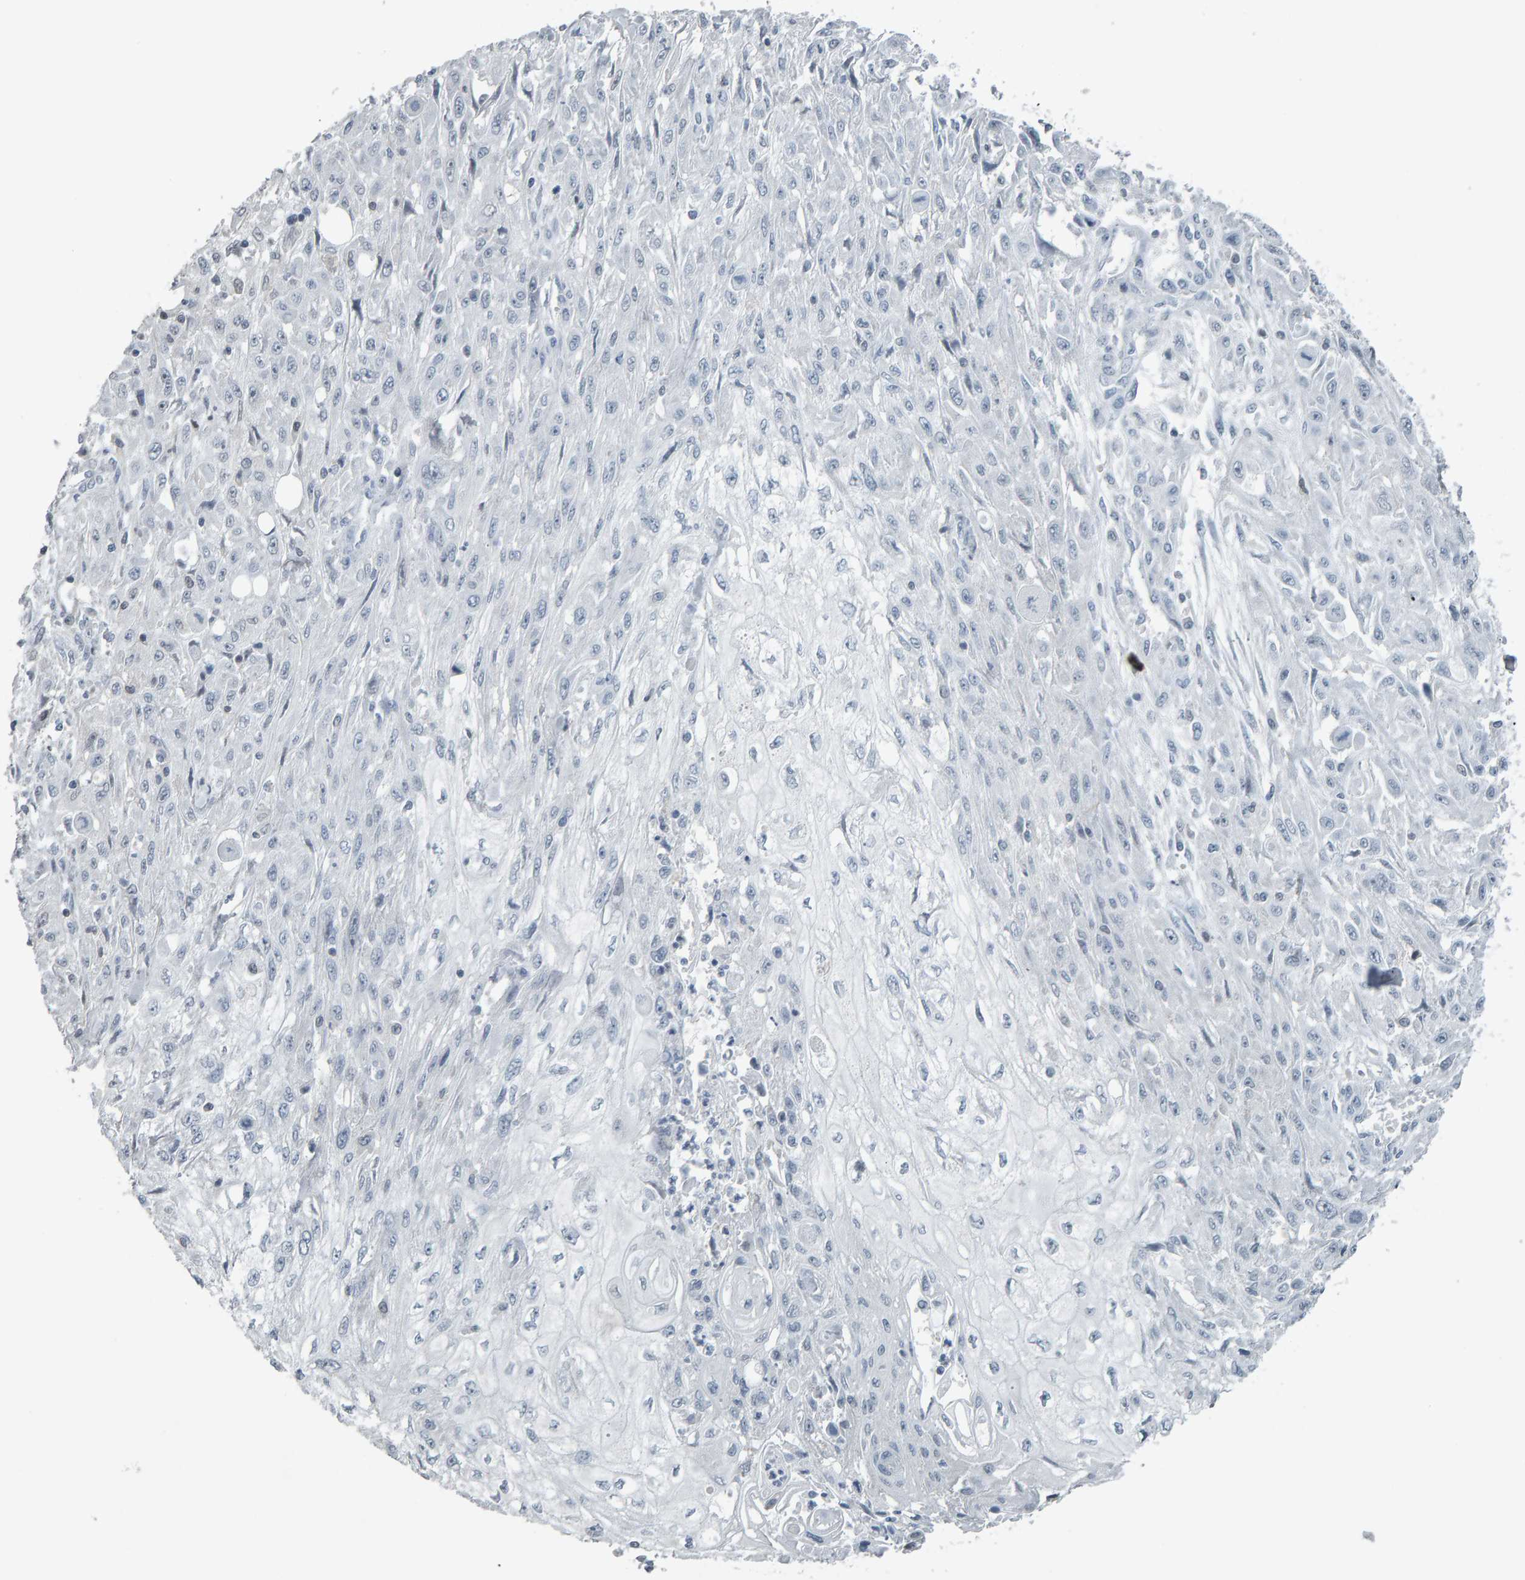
{"staining": {"intensity": "negative", "quantity": "none", "location": "none"}, "tissue": "skin cancer", "cell_type": "Tumor cells", "image_type": "cancer", "snomed": [{"axis": "morphology", "description": "Squamous cell carcinoma, NOS"}, {"axis": "morphology", "description": "Squamous cell carcinoma, metastatic, NOS"}, {"axis": "topography", "description": "Skin"}, {"axis": "topography", "description": "Lymph node"}], "caption": "Immunohistochemistry (IHC) of skin cancer exhibits no staining in tumor cells. (Immunohistochemistry, brightfield microscopy, high magnification).", "gene": "PYY", "patient": {"sex": "male", "age": 75}}